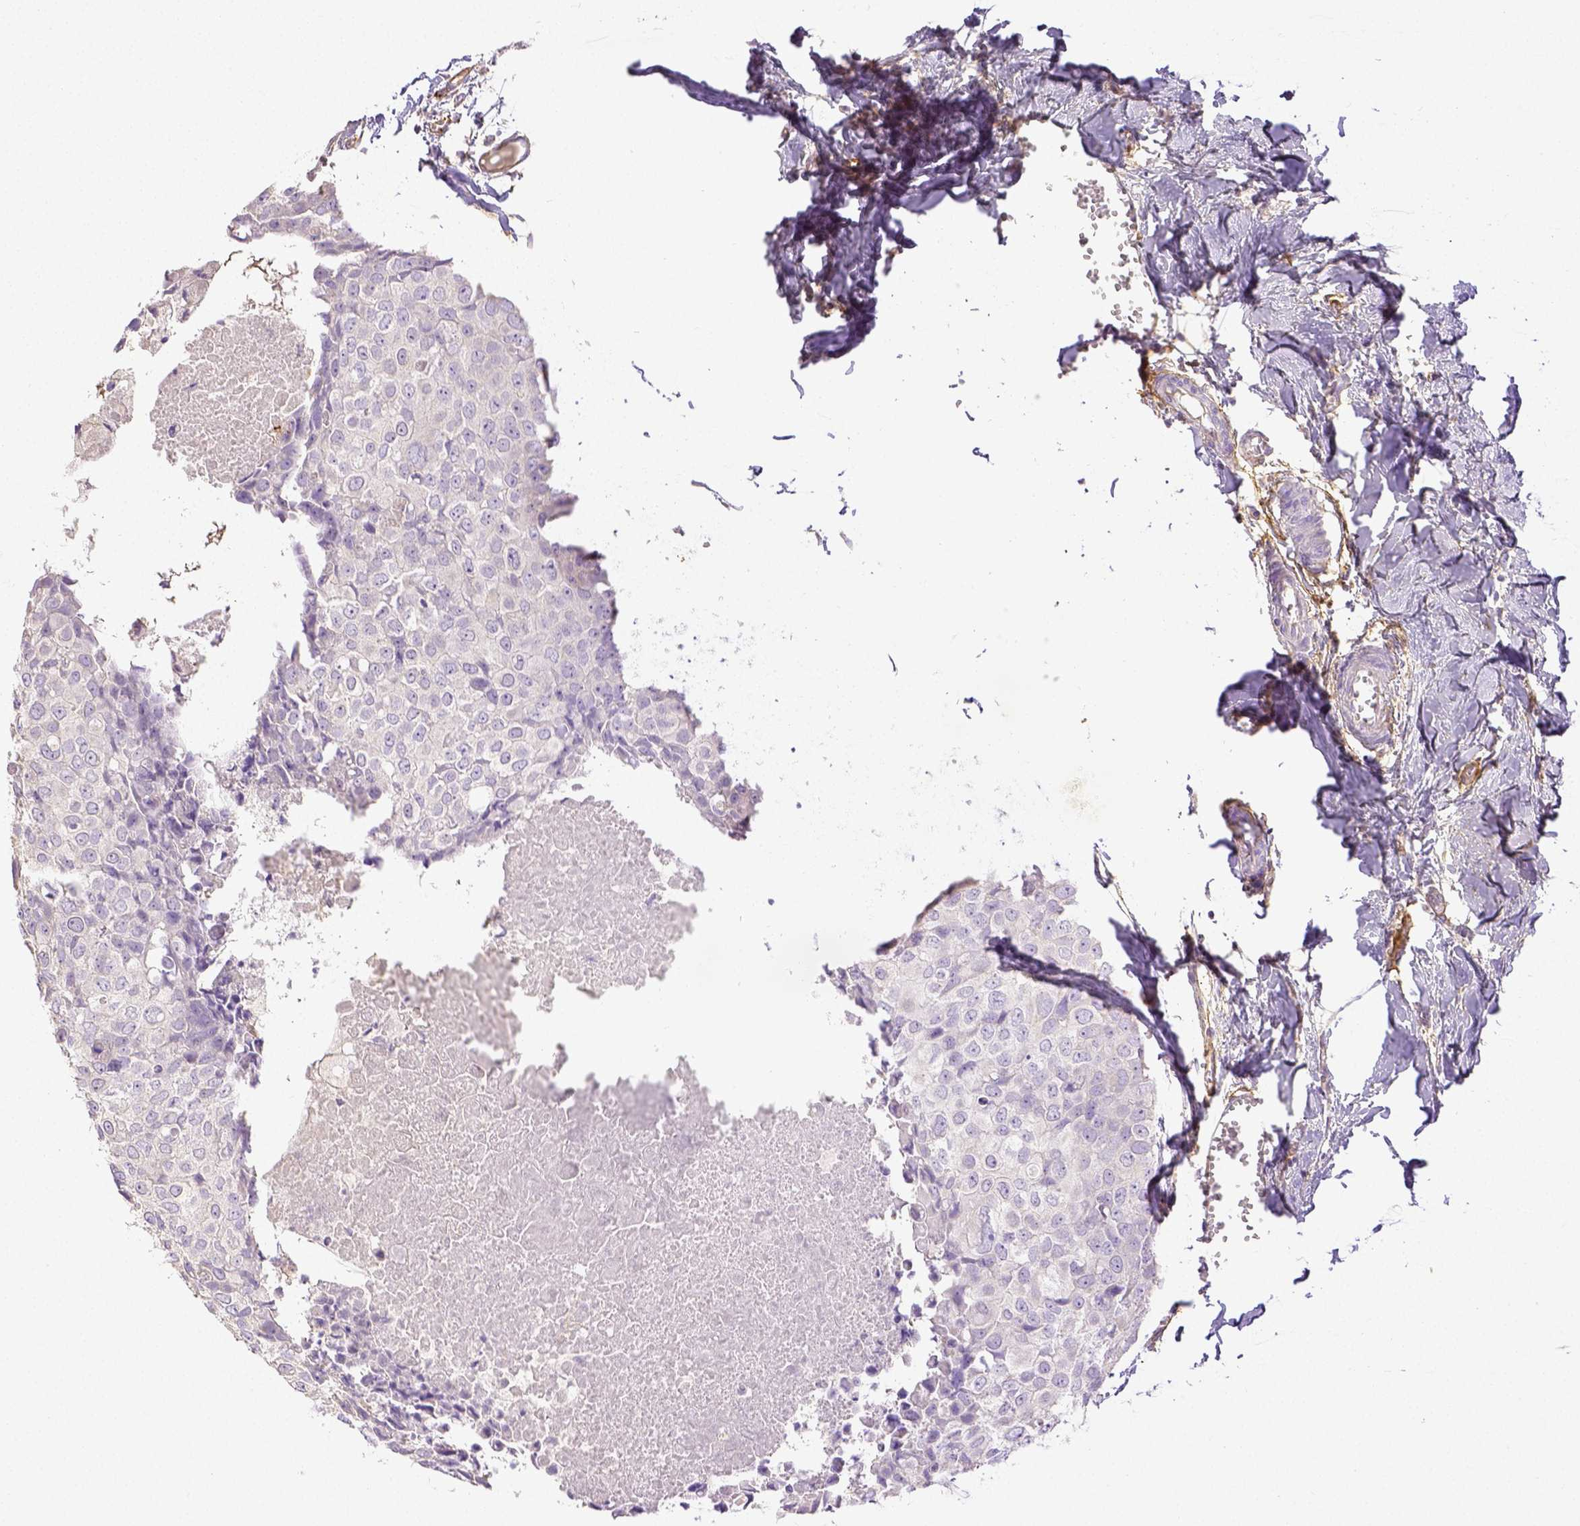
{"staining": {"intensity": "negative", "quantity": "none", "location": "none"}, "tissue": "breast cancer", "cell_type": "Tumor cells", "image_type": "cancer", "snomed": [{"axis": "morphology", "description": "Duct carcinoma"}, {"axis": "topography", "description": "Breast"}], "caption": "Breast cancer was stained to show a protein in brown. There is no significant positivity in tumor cells. Brightfield microscopy of IHC stained with DAB (3,3'-diaminobenzidine) (brown) and hematoxylin (blue), captured at high magnification.", "gene": "THY1", "patient": {"sex": "female", "age": 38}}